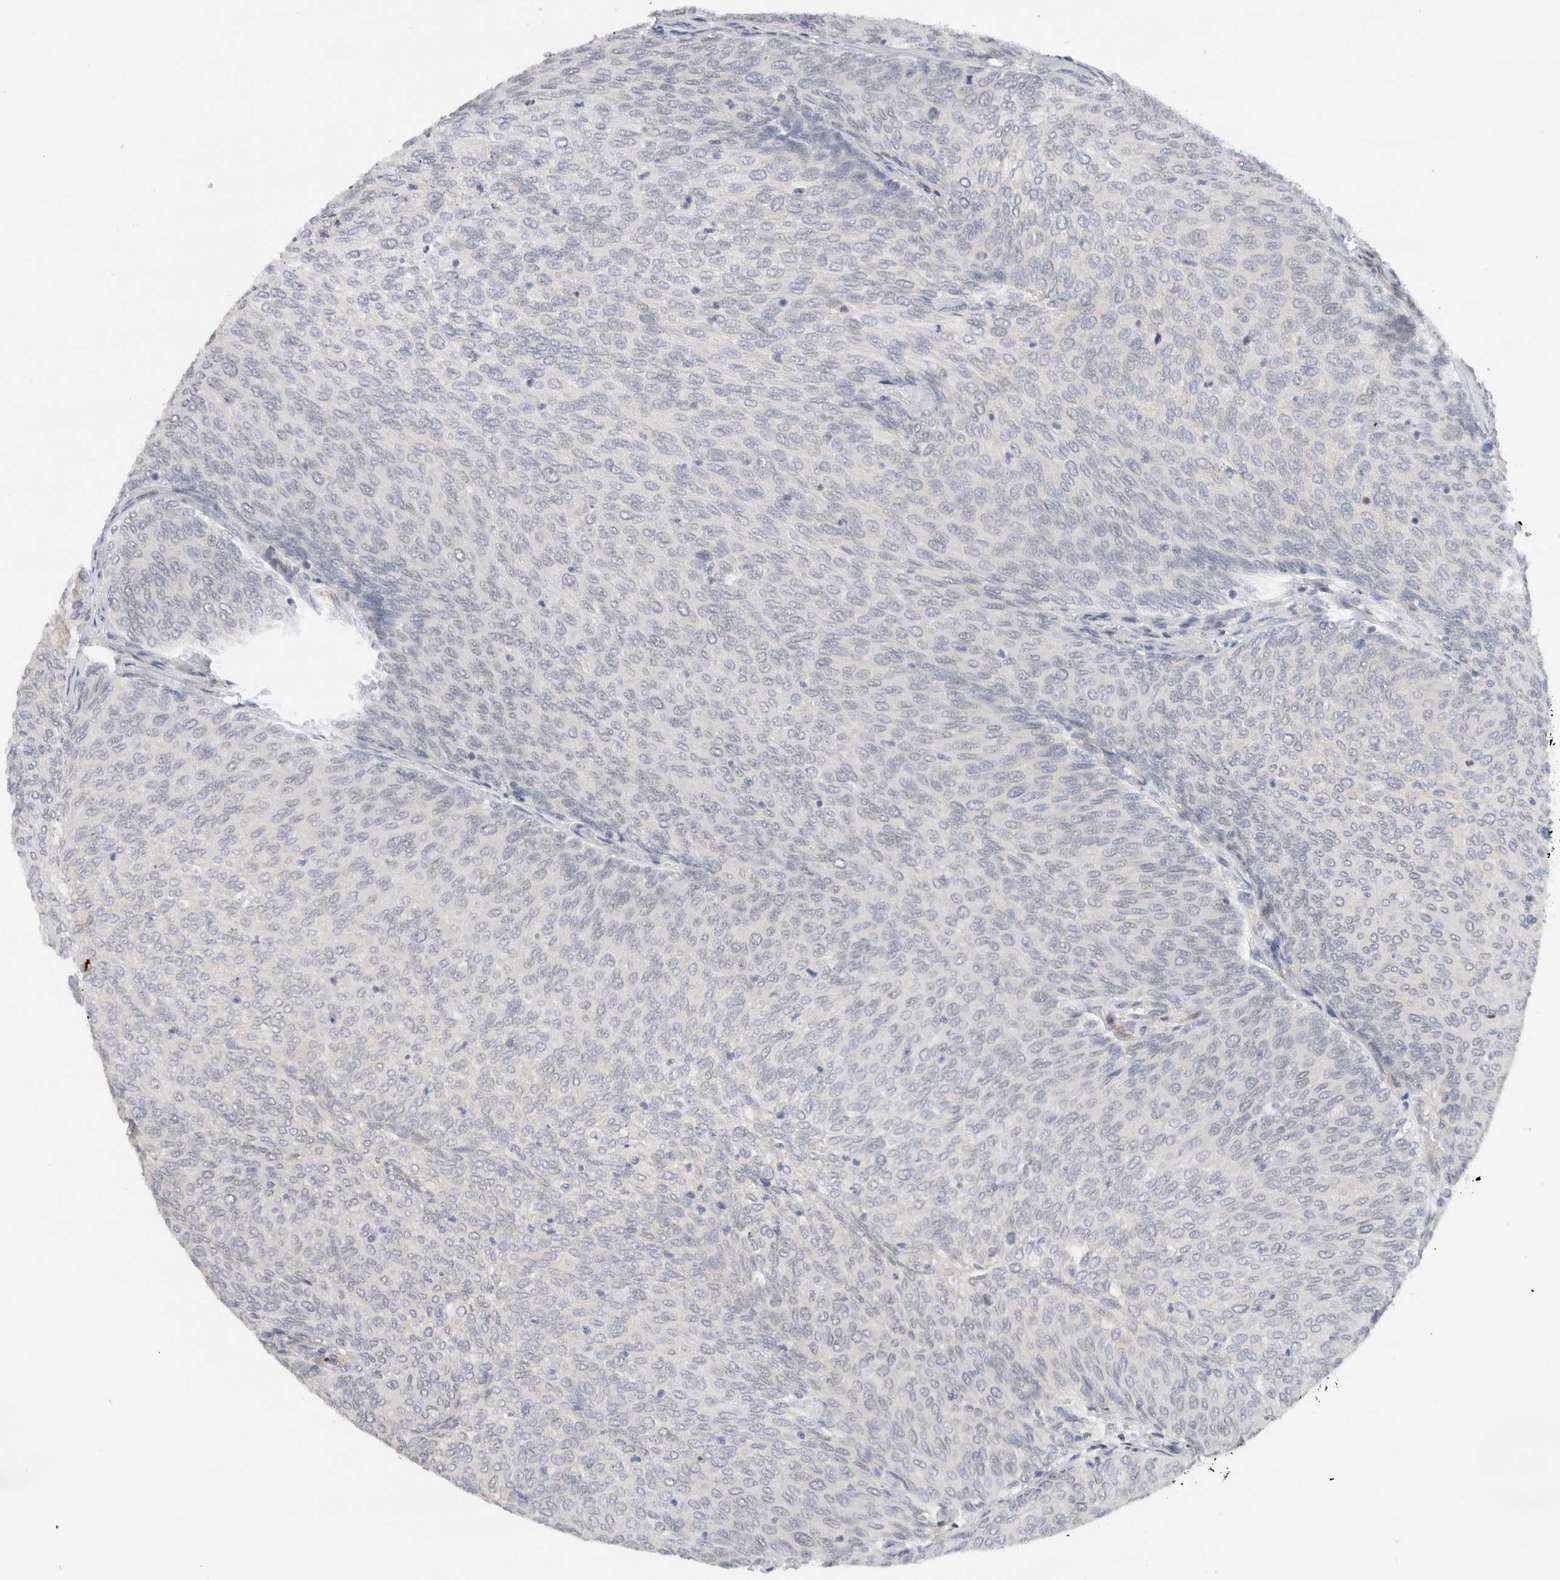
{"staining": {"intensity": "negative", "quantity": "none", "location": "none"}, "tissue": "urothelial cancer", "cell_type": "Tumor cells", "image_type": "cancer", "snomed": [{"axis": "morphology", "description": "Urothelial carcinoma, Low grade"}, {"axis": "topography", "description": "Urinary bladder"}], "caption": "This is a histopathology image of immunohistochemistry (IHC) staining of low-grade urothelial carcinoma, which shows no staining in tumor cells.", "gene": "HCN3", "patient": {"sex": "female", "age": 79}}